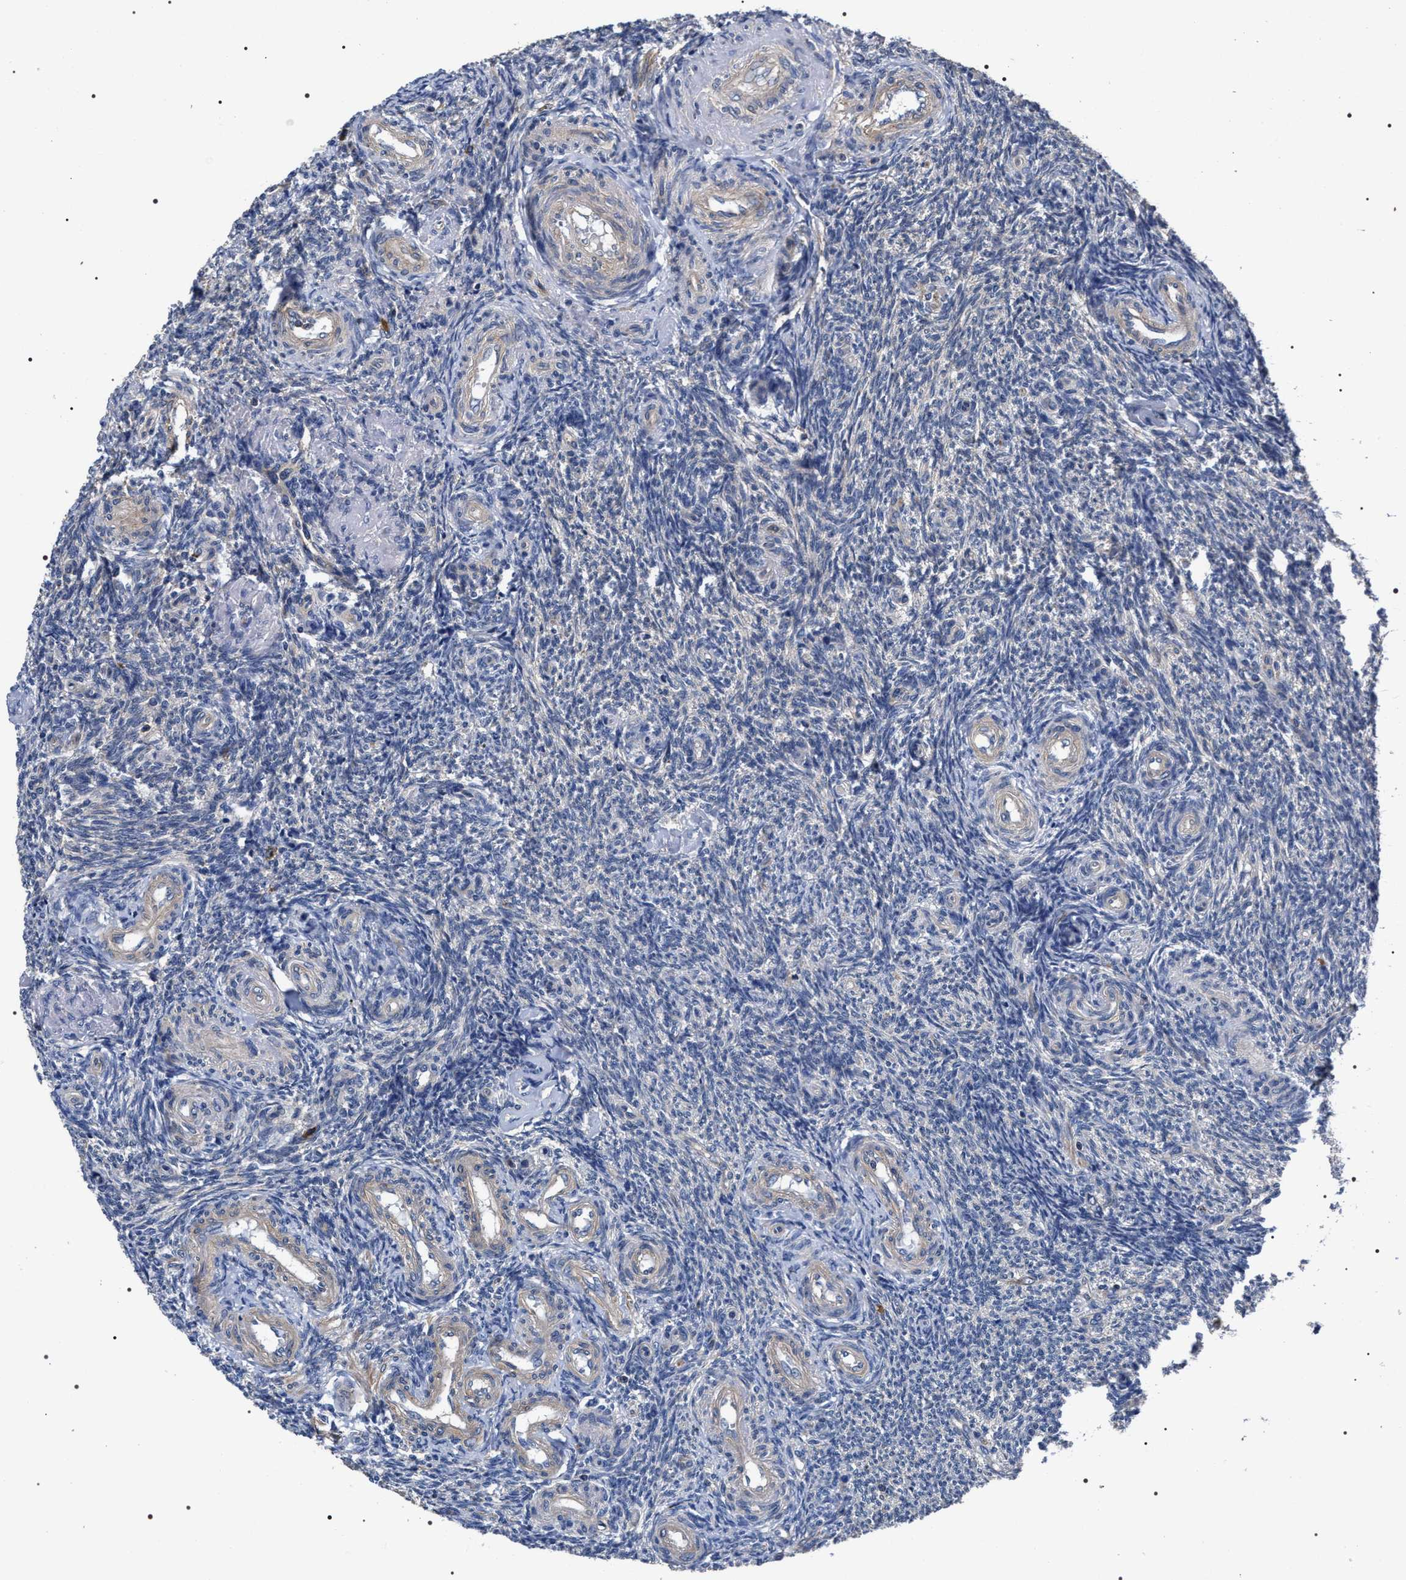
{"staining": {"intensity": "strong", "quantity": ">75%", "location": "cytoplasmic/membranous,nuclear"}, "tissue": "ovary", "cell_type": "Follicle cells", "image_type": "normal", "snomed": [{"axis": "morphology", "description": "Normal tissue, NOS"}, {"axis": "topography", "description": "Ovary"}], "caption": "High-power microscopy captured an immunohistochemistry (IHC) micrograph of benign ovary, revealing strong cytoplasmic/membranous,nuclear positivity in about >75% of follicle cells. (Stains: DAB in brown, nuclei in blue, Microscopy: brightfield microscopy at high magnification).", "gene": "MIS18A", "patient": {"sex": "female", "age": 41}}